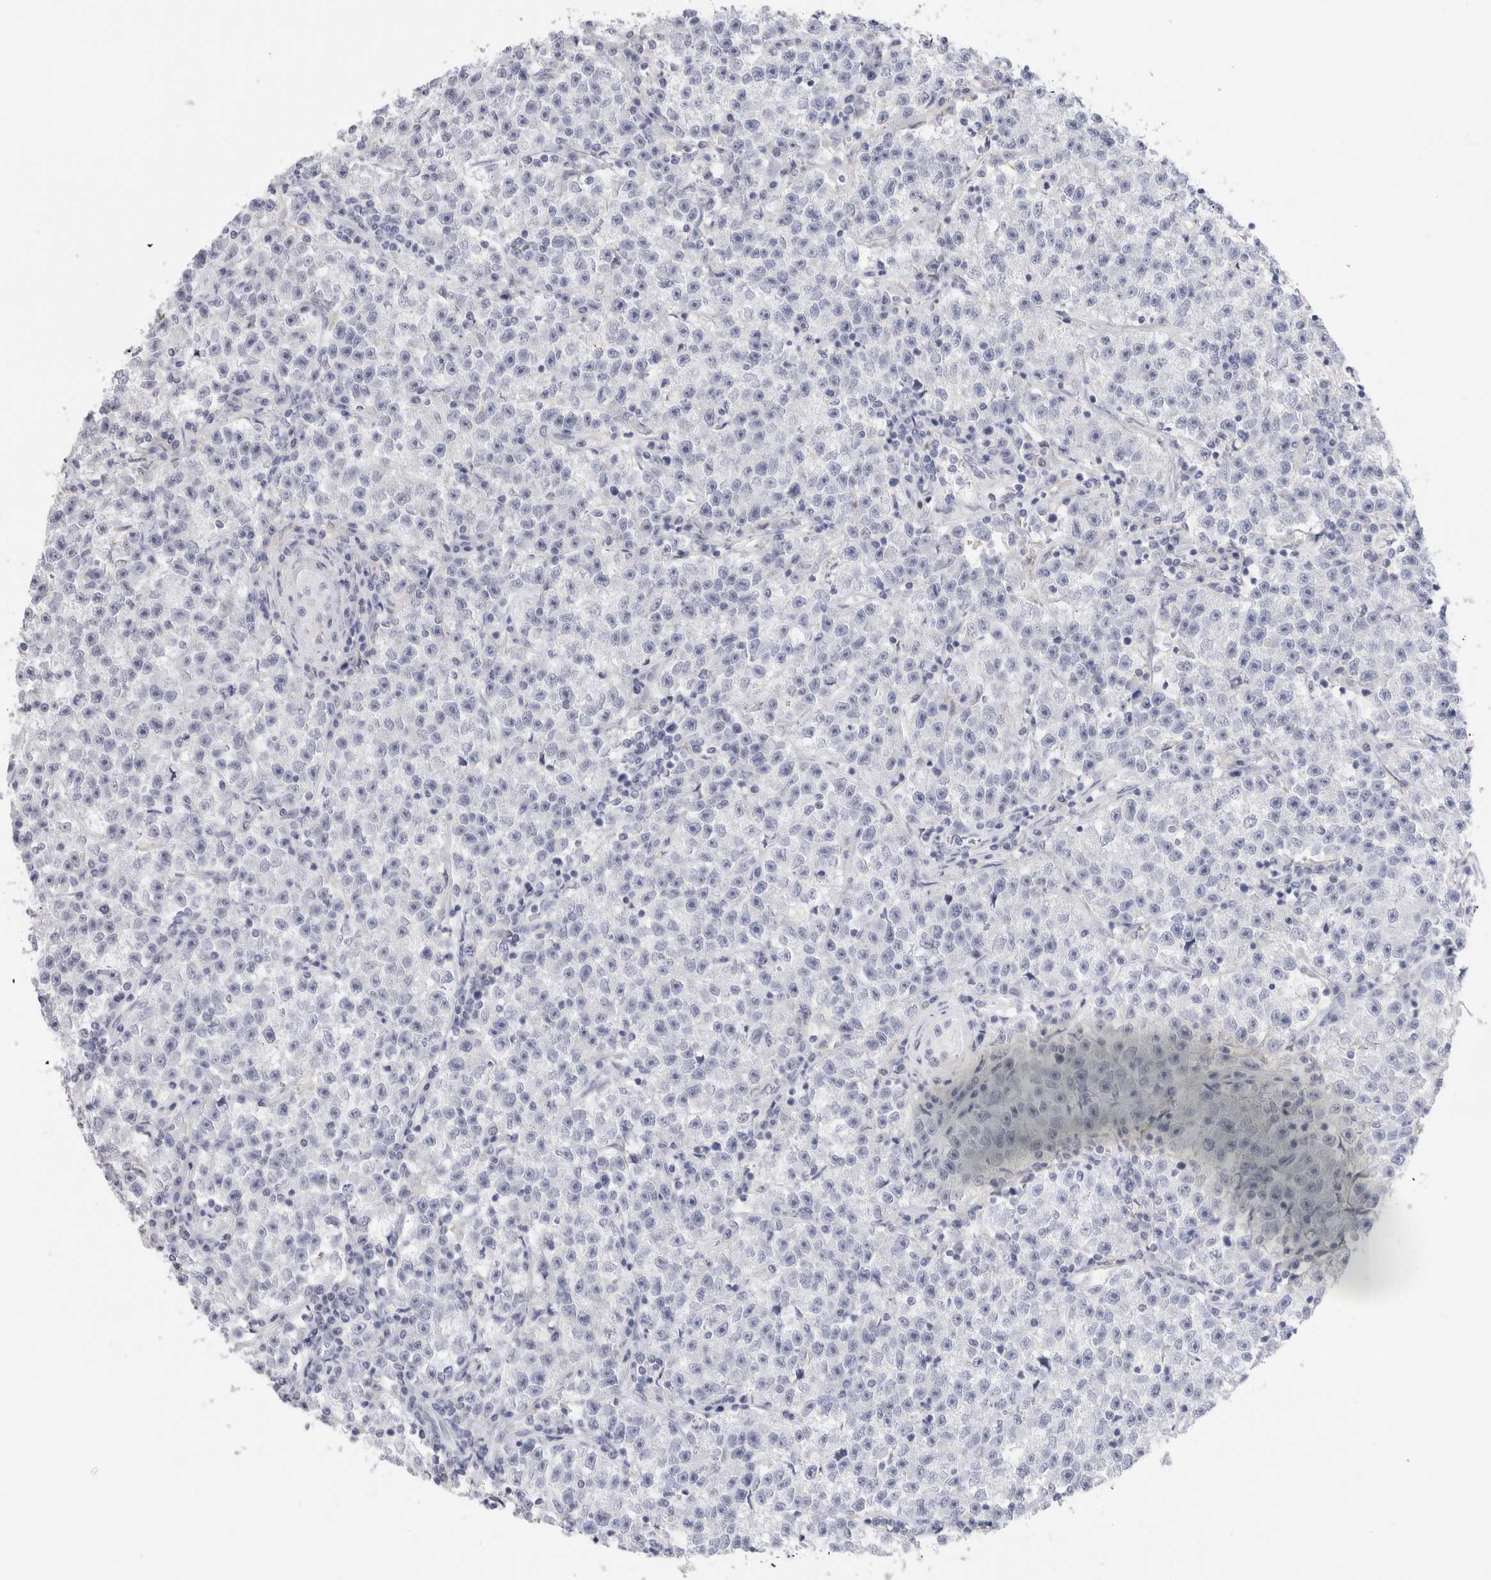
{"staining": {"intensity": "negative", "quantity": "none", "location": "none"}, "tissue": "testis cancer", "cell_type": "Tumor cells", "image_type": "cancer", "snomed": [{"axis": "morphology", "description": "Seminoma, NOS"}, {"axis": "topography", "description": "Testis"}], "caption": "Tumor cells are negative for protein expression in human testis seminoma.", "gene": "ADAM30", "patient": {"sex": "male", "age": 22}}